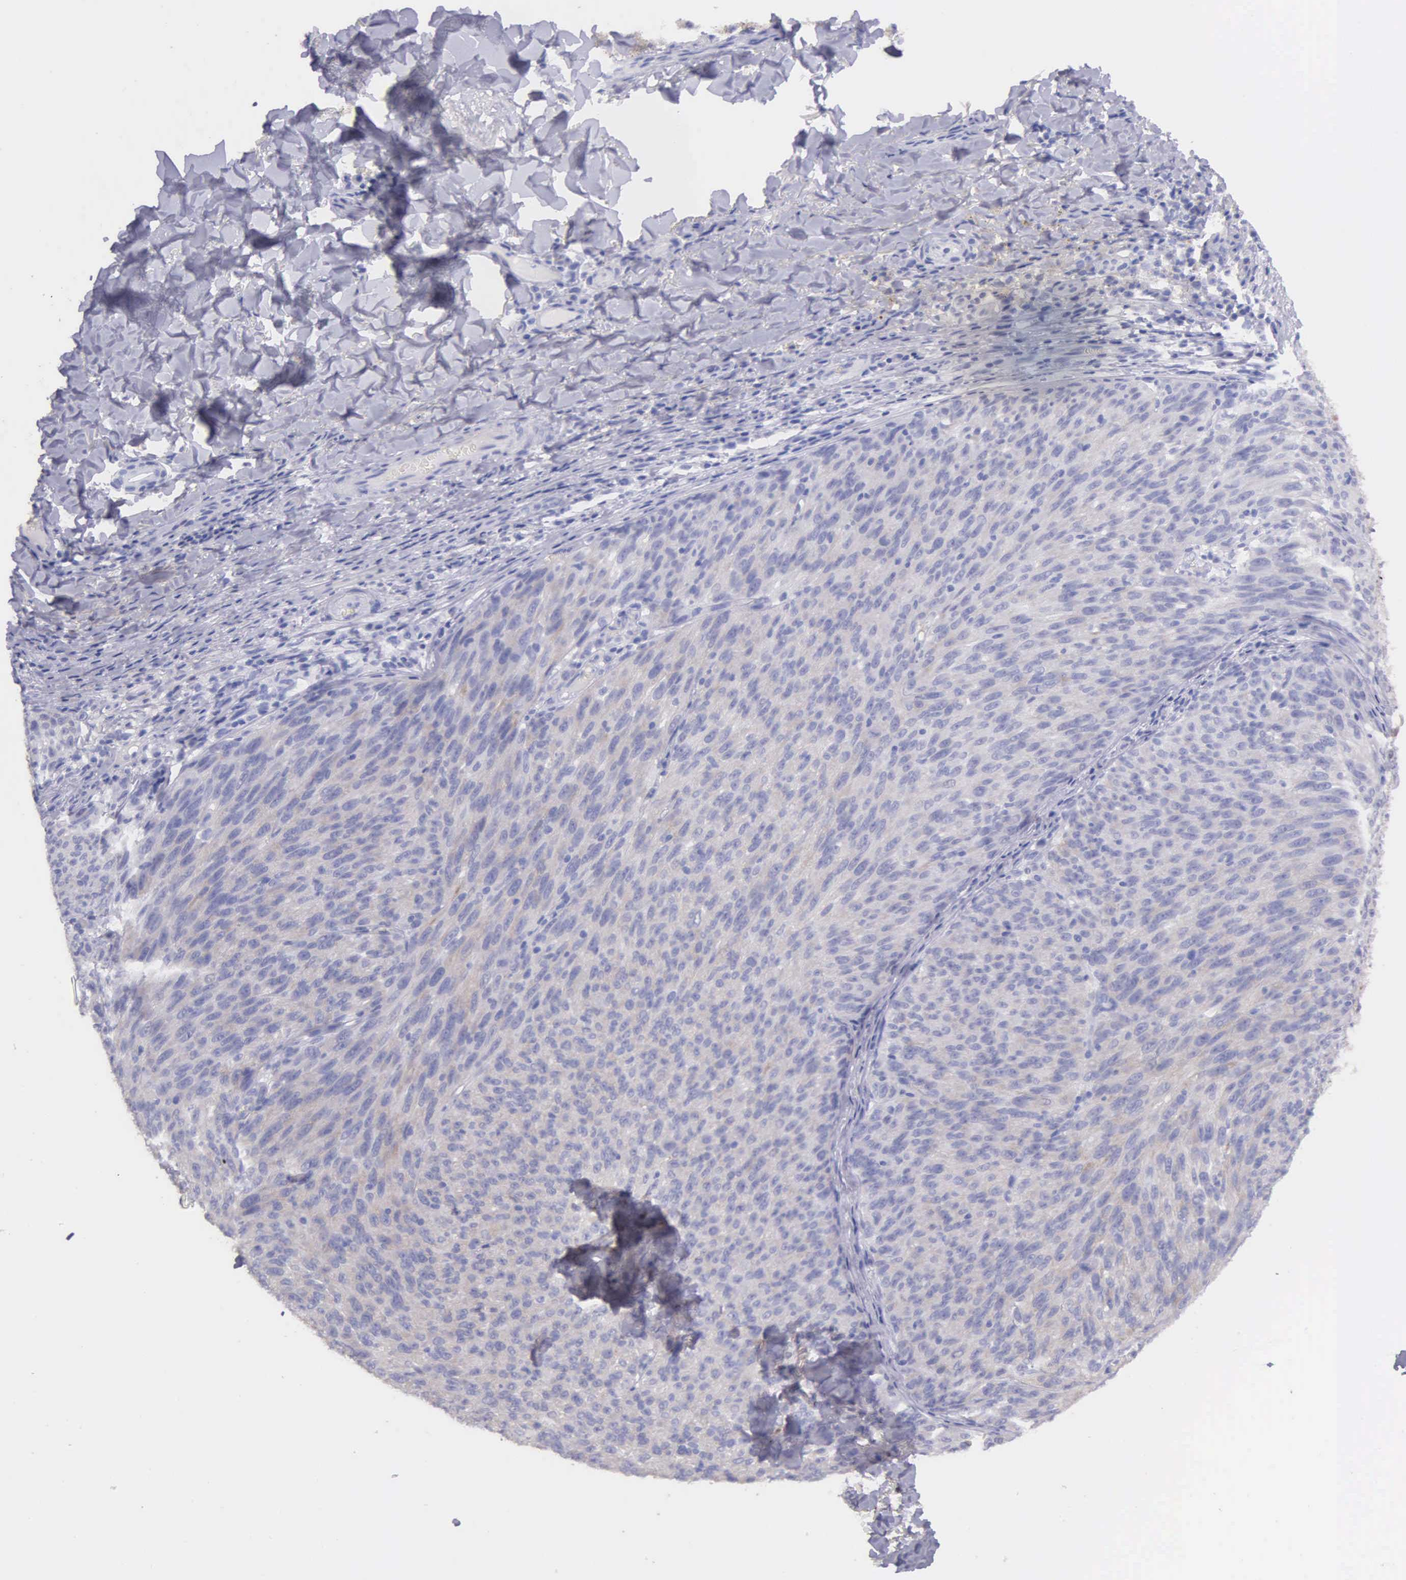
{"staining": {"intensity": "weak", "quantity": "<25%", "location": "cytoplasmic/membranous"}, "tissue": "melanoma", "cell_type": "Tumor cells", "image_type": "cancer", "snomed": [{"axis": "morphology", "description": "Malignant melanoma, NOS"}, {"axis": "topography", "description": "Skin"}], "caption": "The IHC histopathology image has no significant positivity in tumor cells of malignant melanoma tissue.", "gene": "GSTT2", "patient": {"sex": "male", "age": 76}}